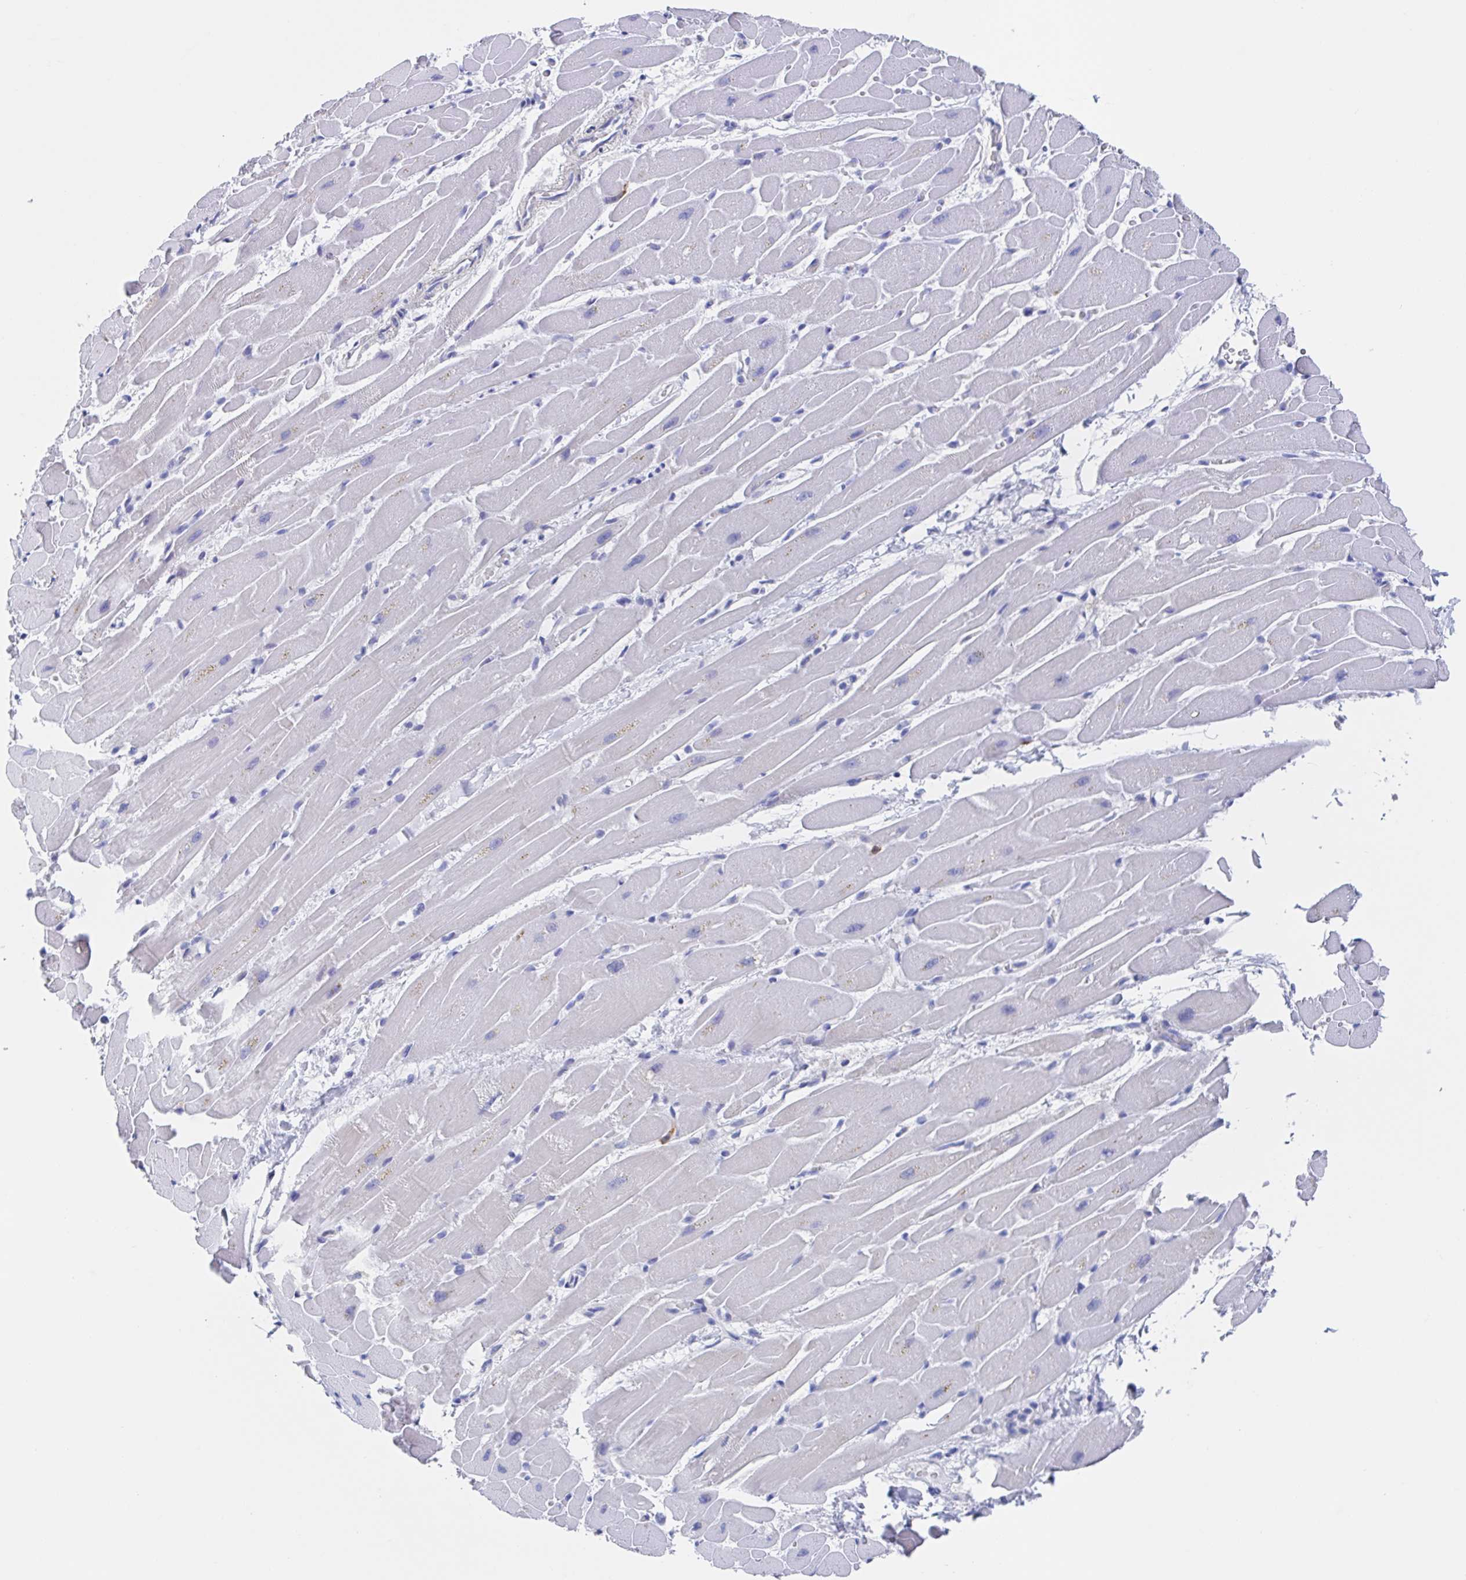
{"staining": {"intensity": "negative", "quantity": "none", "location": "none"}, "tissue": "heart muscle", "cell_type": "Cardiomyocytes", "image_type": "normal", "snomed": [{"axis": "morphology", "description": "Normal tissue, NOS"}, {"axis": "topography", "description": "Heart"}], "caption": "IHC image of normal heart muscle: heart muscle stained with DAB shows no significant protein expression in cardiomyocytes.", "gene": "FCGR3A", "patient": {"sex": "male", "age": 37}}